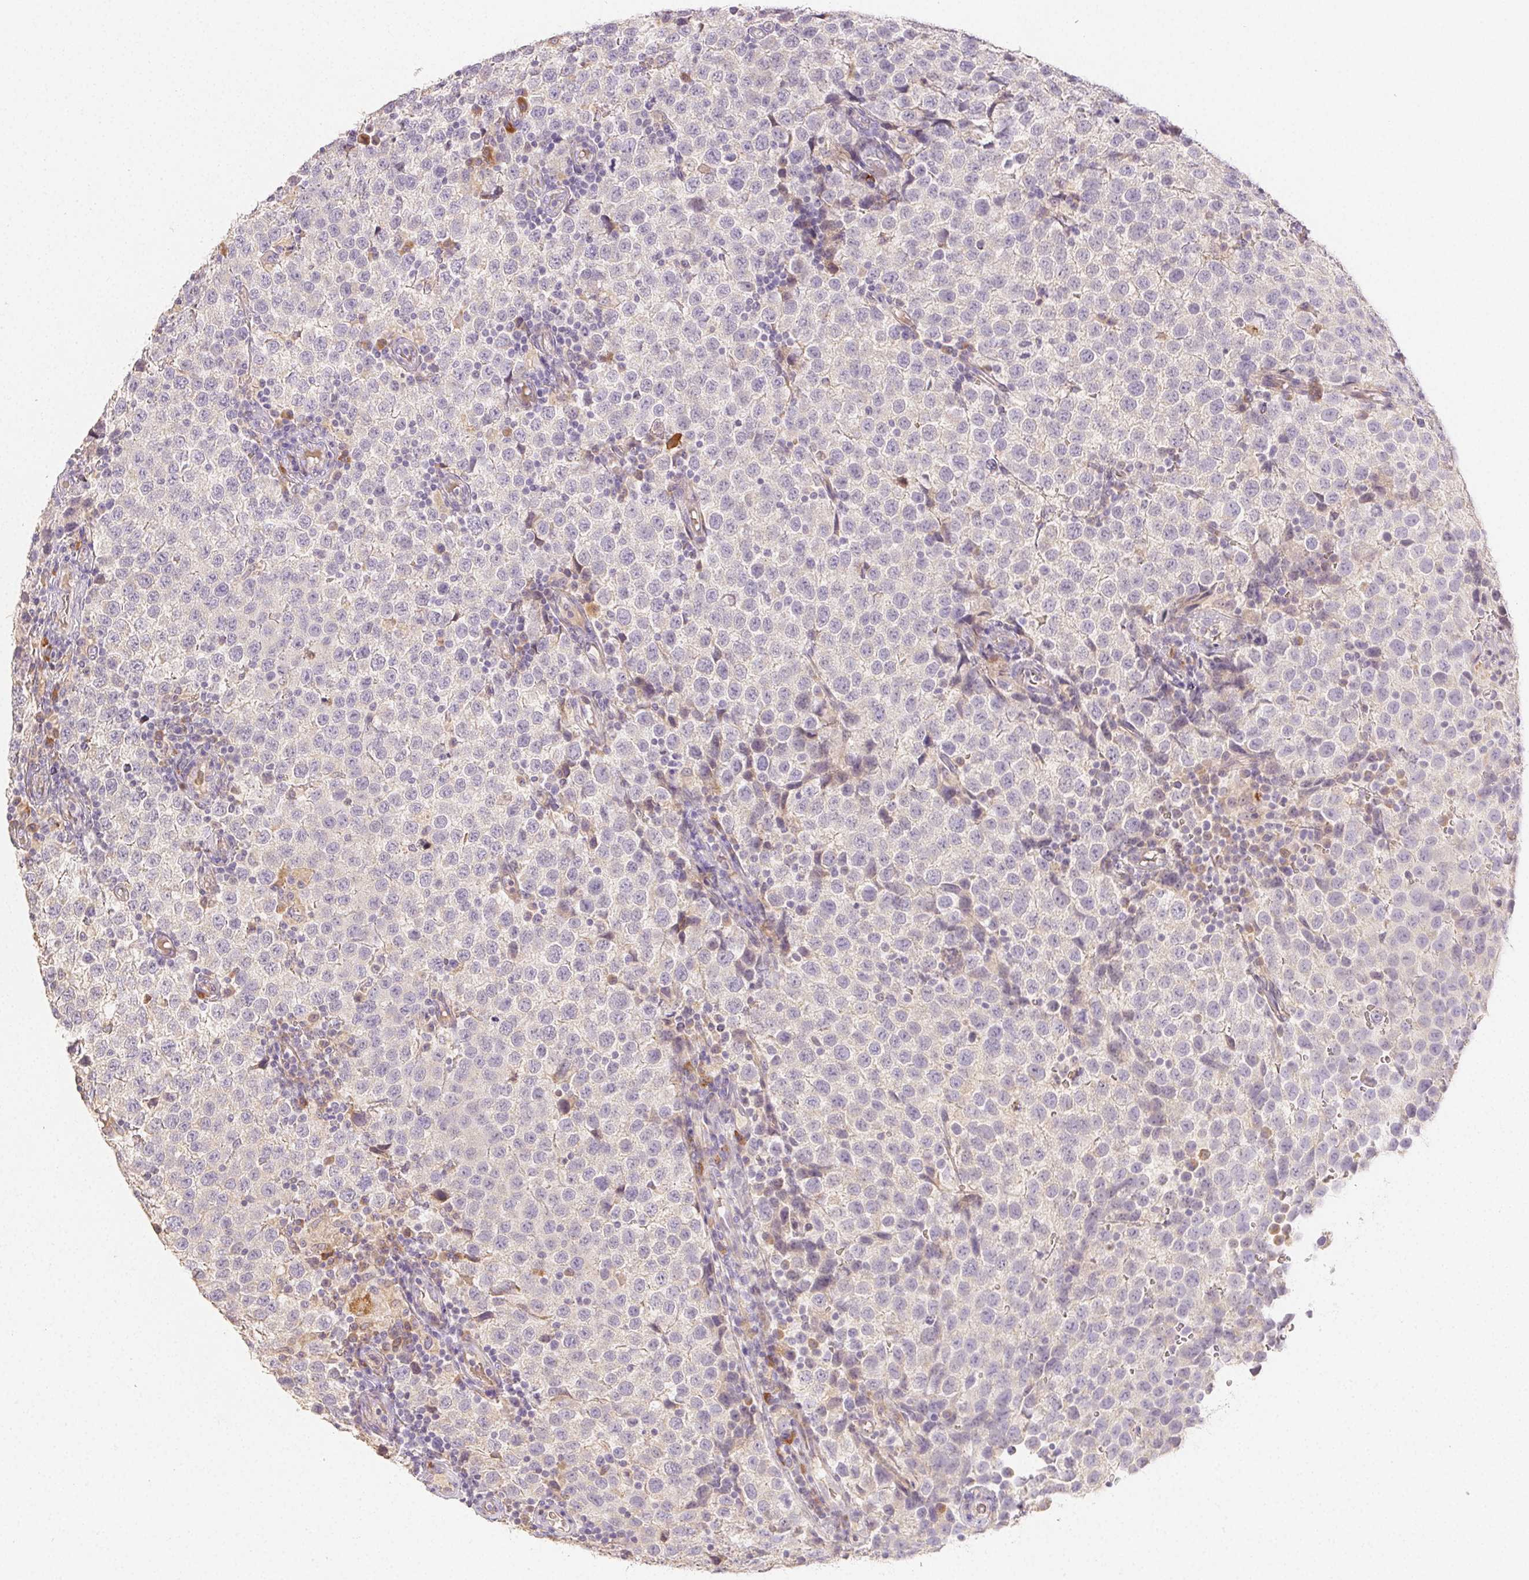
{"staining": {"intensity": "negative", "quantity": "none", "location": "none"}, "tissue": "testis cancer", "cell_type": "Tumor cells", "image_type": "cancer", "snomed": [{"axis": "morphology", "description": "Seminoma, NOS"}, {"axis": "topography", "description": "Testis"}], "caption": "Immunohistochemical staining of seminoma (testis) reveals no significant positivity in tumor cells.", "gene": "ACVR1B", "patient": {"sex": "male", "age": 34}}